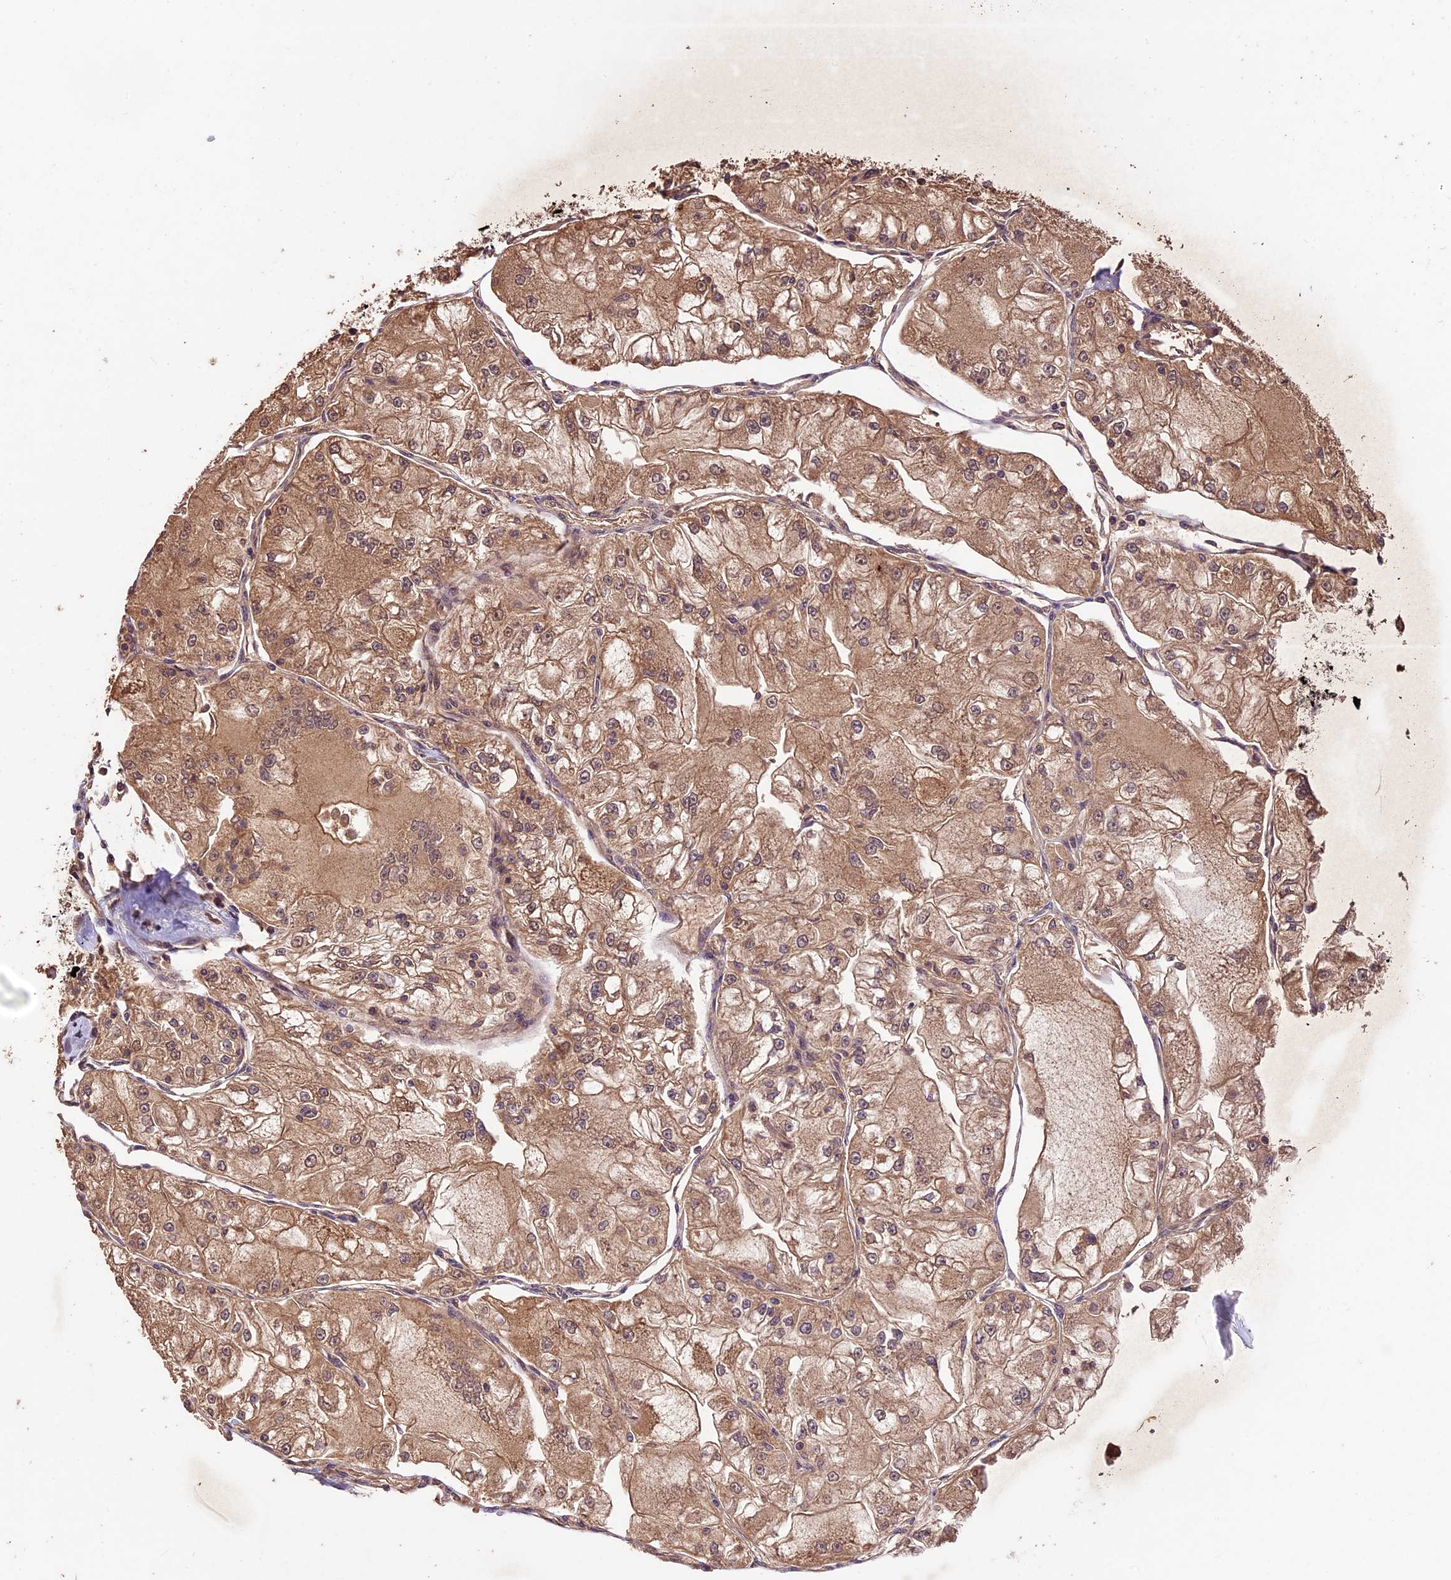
{"staining": {"intensity": "moderate", "quantity": ">75%", "location": "cytoplasmic/membranous,nuclear"}, "tissue": "renal cancer", "cell_type": "Tumor cells", "image_type": "cancer", "snomed": [{"axis": "morphology", "description": "Adenocarcinoma, NOS"}, {"axis": "topography", "description": "Kidney"}], "caption": "Protein expression analysis of human adenocarcinoma (renal) reveals moderate cytoplasmic/membranous and nuclear positivity in approximately >75% of tumor cells.", "gene": "CRLF1", "patient": {"sex": "female", "age": 72}}